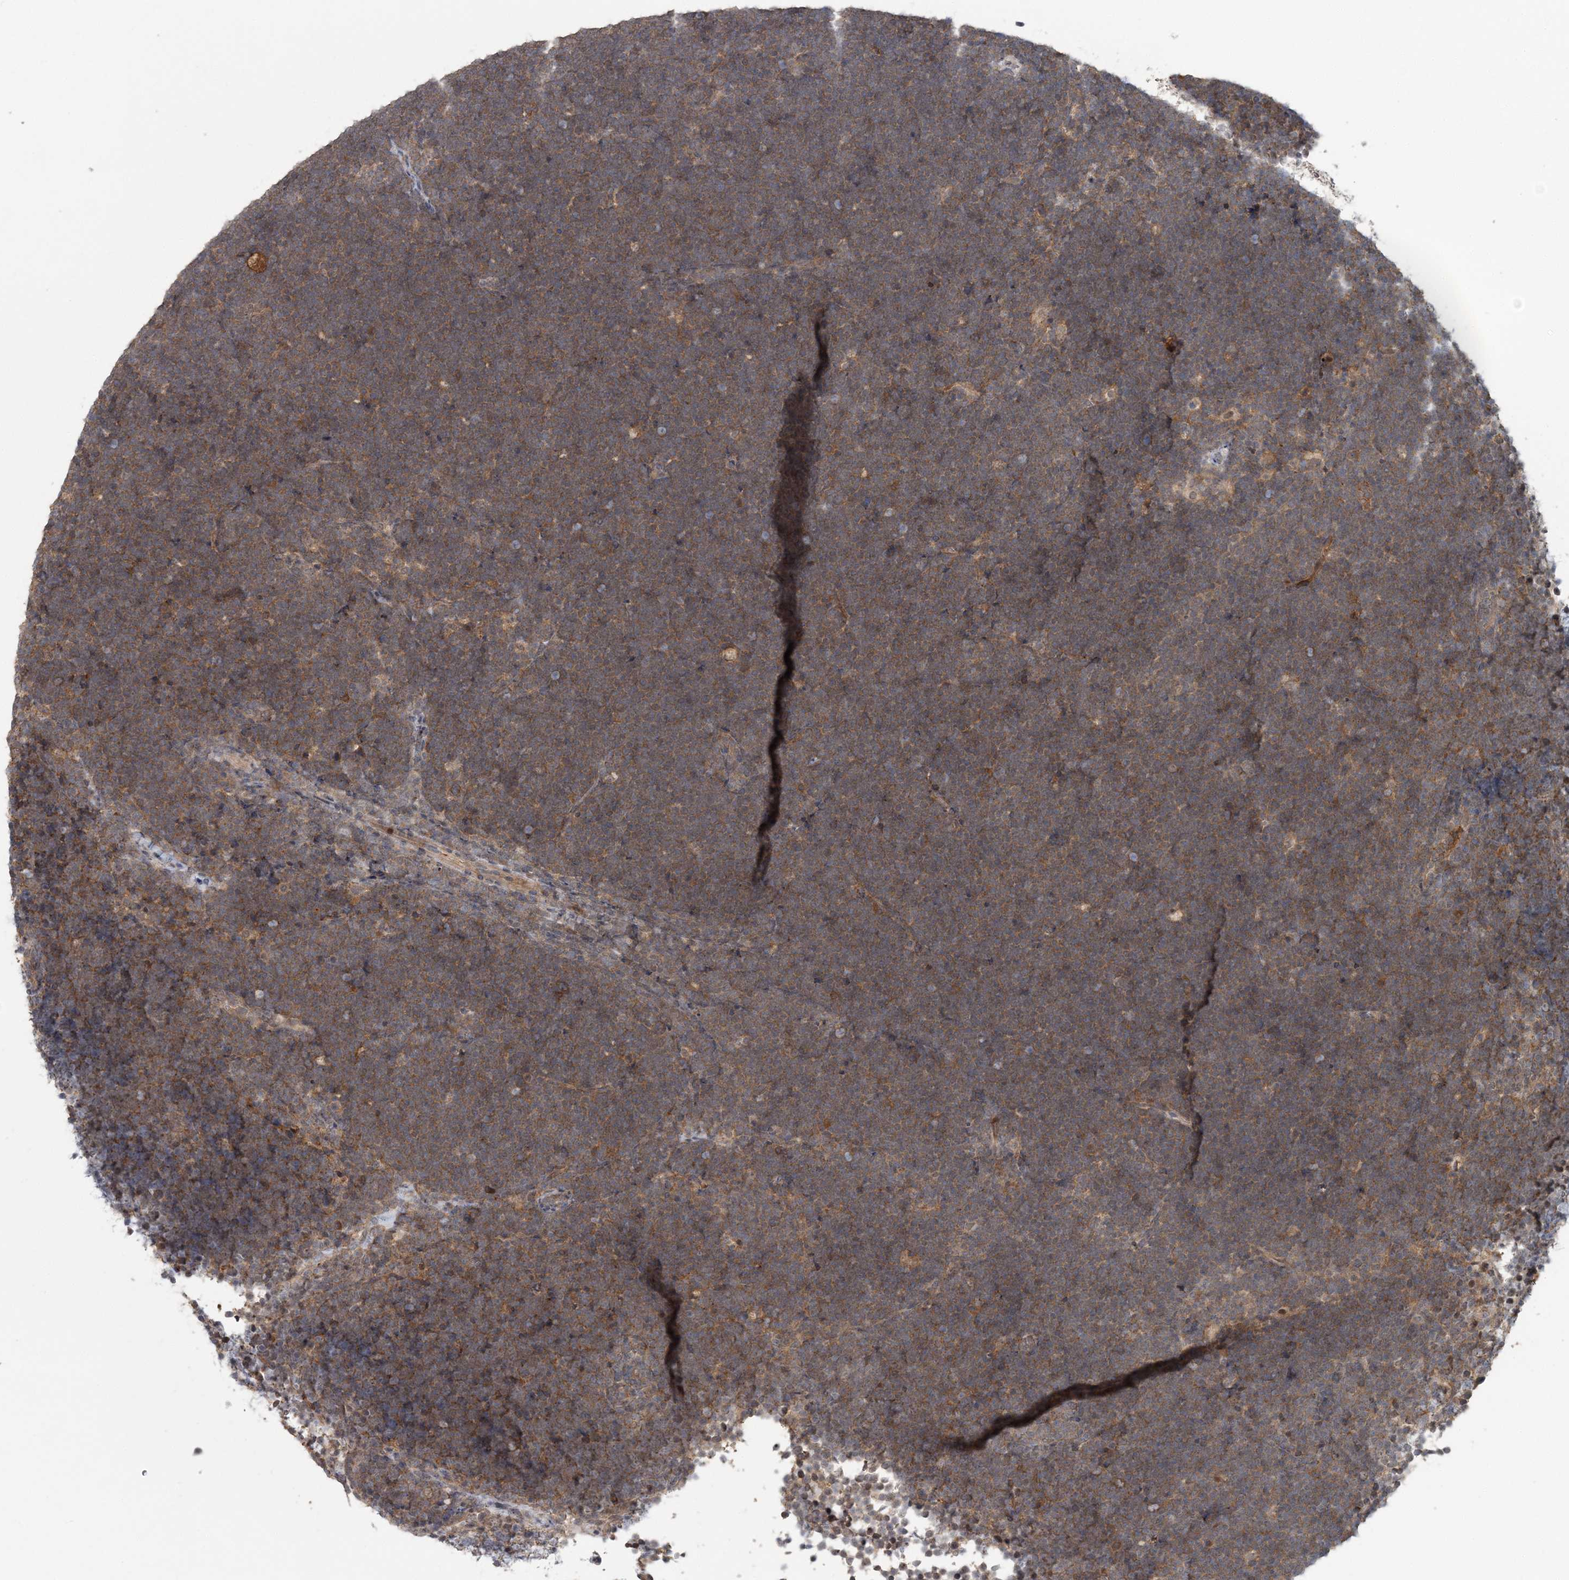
{"staining": {"intensity": "moderate", "quantity": ">75%", "location": "cytoplasmic/membranous"}, "tissue": "lymphoma", "cell_type": "Tumor cells", "image_type": "cancer", "snomed": [{"axis": "morphology", "description": "Malignant lymphoma, non-Hodgkin's type, High grade"}, {"axis": "topography", "description": "Lymph node"}], "caption": "Human high-grade malignant lymphoma, non-Hodgkin's type stained for a protein (brown) demonstrates moderate cytoplasmic/membranous positive staining in about >75% of tumor cells.", "gene": "RNF25", "patient": {"sex": "male", "age": 13}}